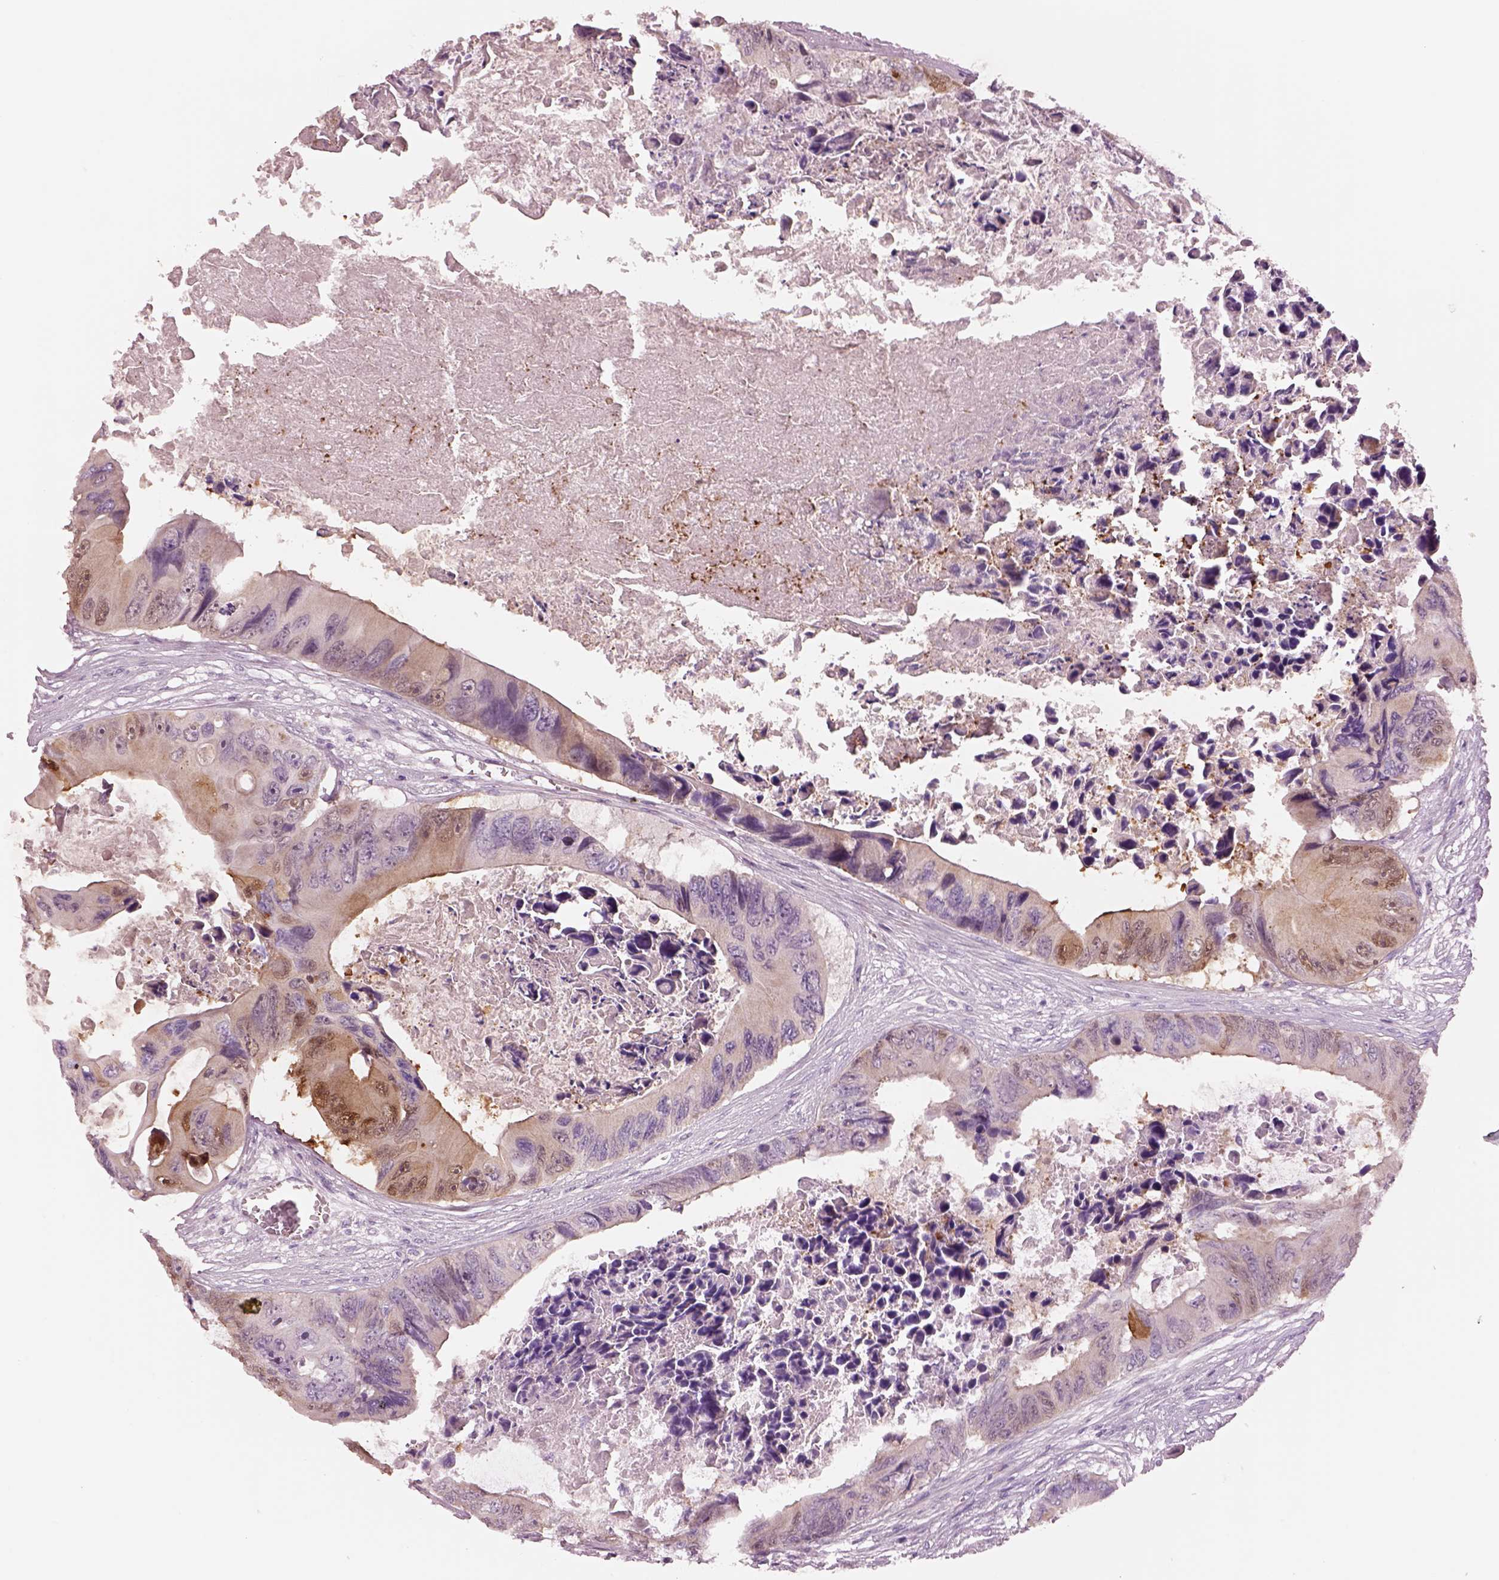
{"staining": {"intensity": "moderate", "quantity": "25%-75%", "location": "cytoplasmic/membranous,nuclear"}, "tissue": "colorectal cancer", "cell_type": "Tumor cells", "image_type": "cancer", "snomed": [{"axis": "morphology", "description": "Adenocarcinoma, NOS"}, {"axis": "topography", "description": "Rectum"}], "caption": "The immunohistochemical stain labels moderate cytoplasmic/membranous and nuclear staining in tumor cells of colorectal cancer tissue.", "gene": "SCML2", "patient": {"sex": "male", "age": 63}}